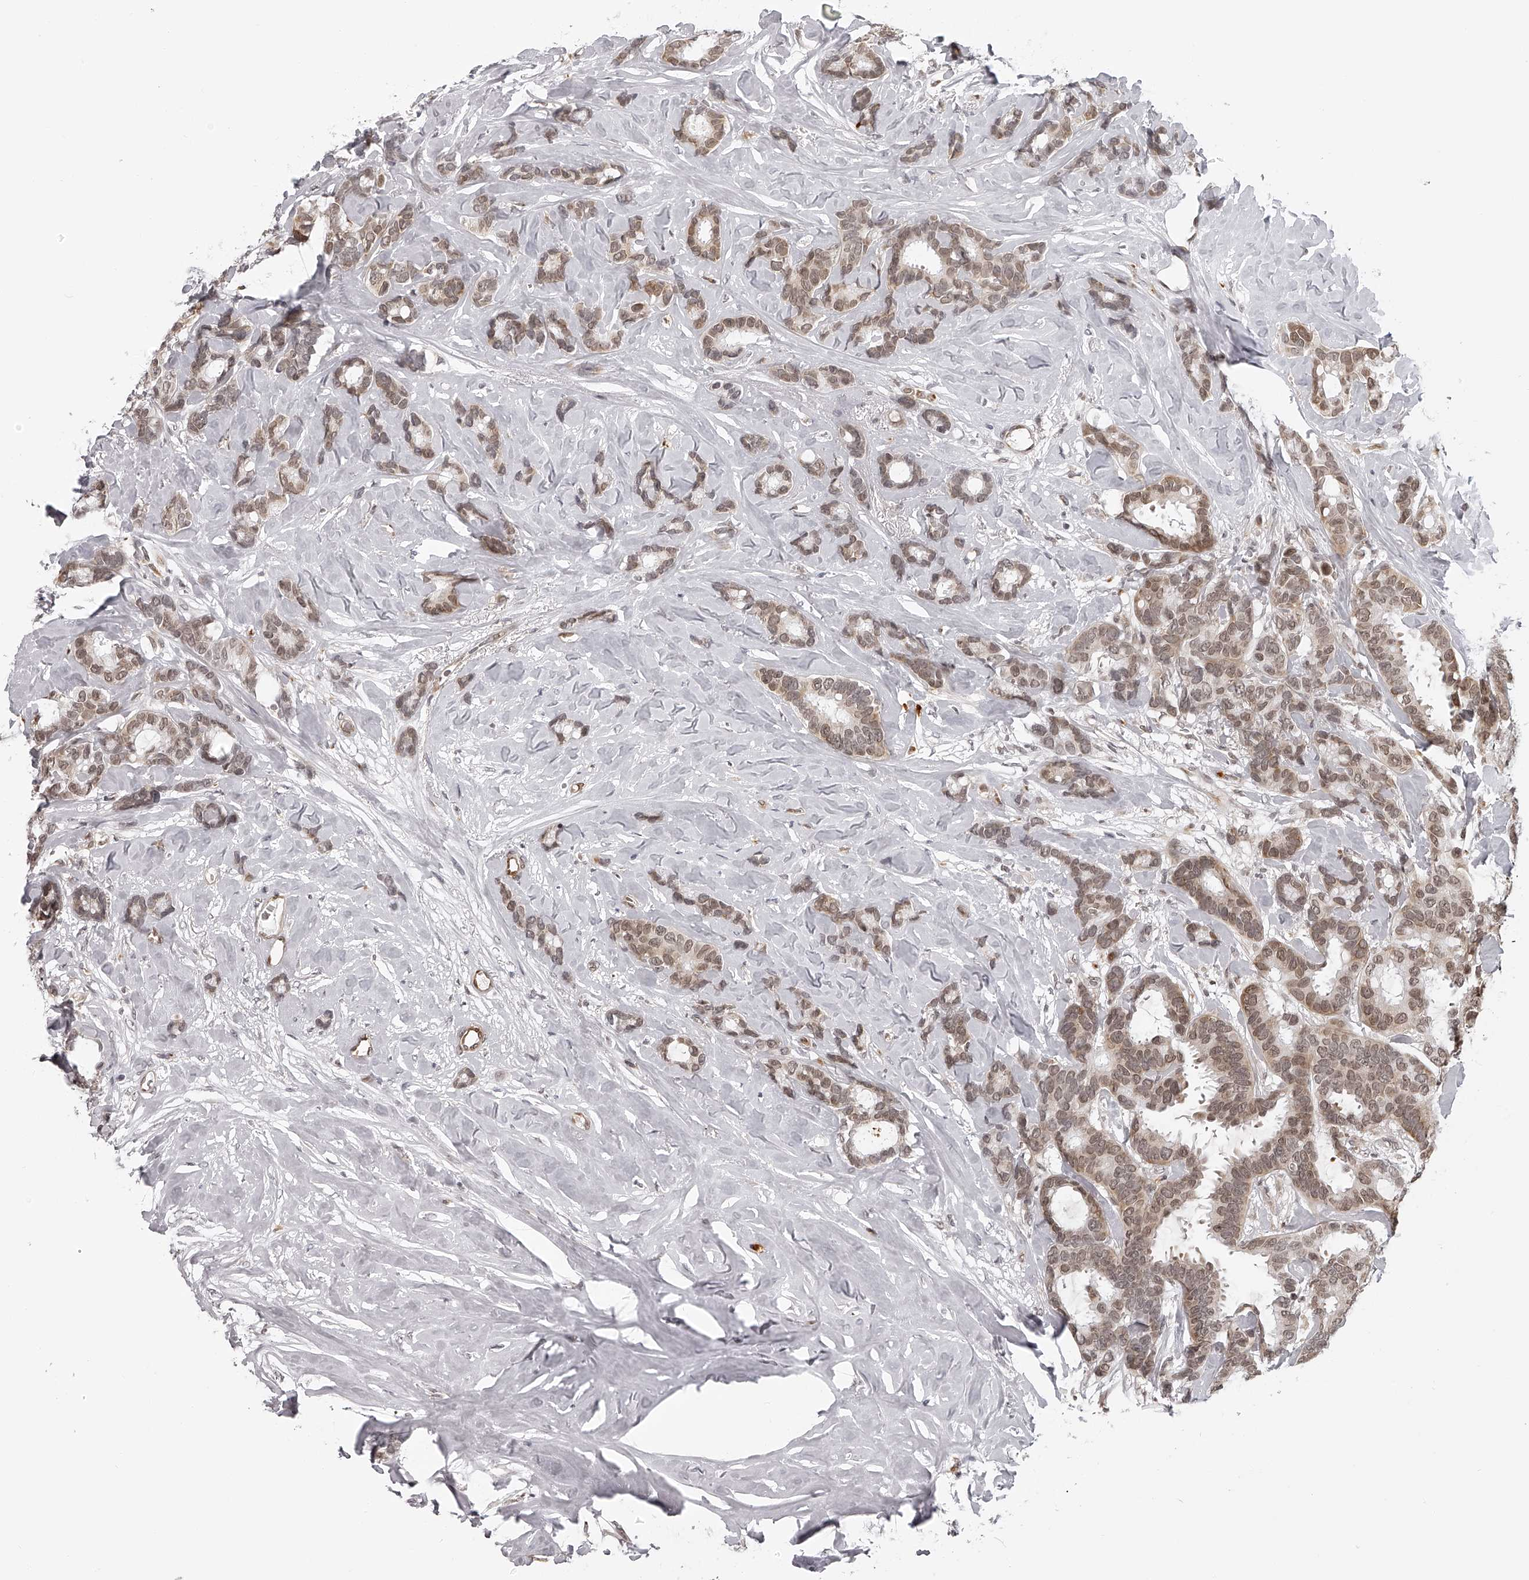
{"staining": {"intensity": "moderate", "quantity": ">75%", "location": "cytoplasmic/membranous,nuclear"}, "tissue": "breast cancer", "cell_type": "Tumor cells", "image_type": "cancer", "snomed": [{"axis": "morphology", "description": "Duct carcinoma"}, {"axis": "topography", "description": "Breast"}], "caption": "The histopathology image displays staining of breast intraductal carcinoma, revealing moderate cytoplasmic/membranous and nuclear protein staining (brown color) within tumor cells.", "gene": "ODF2L", "patient": {"sex": "female", "age": 87}}